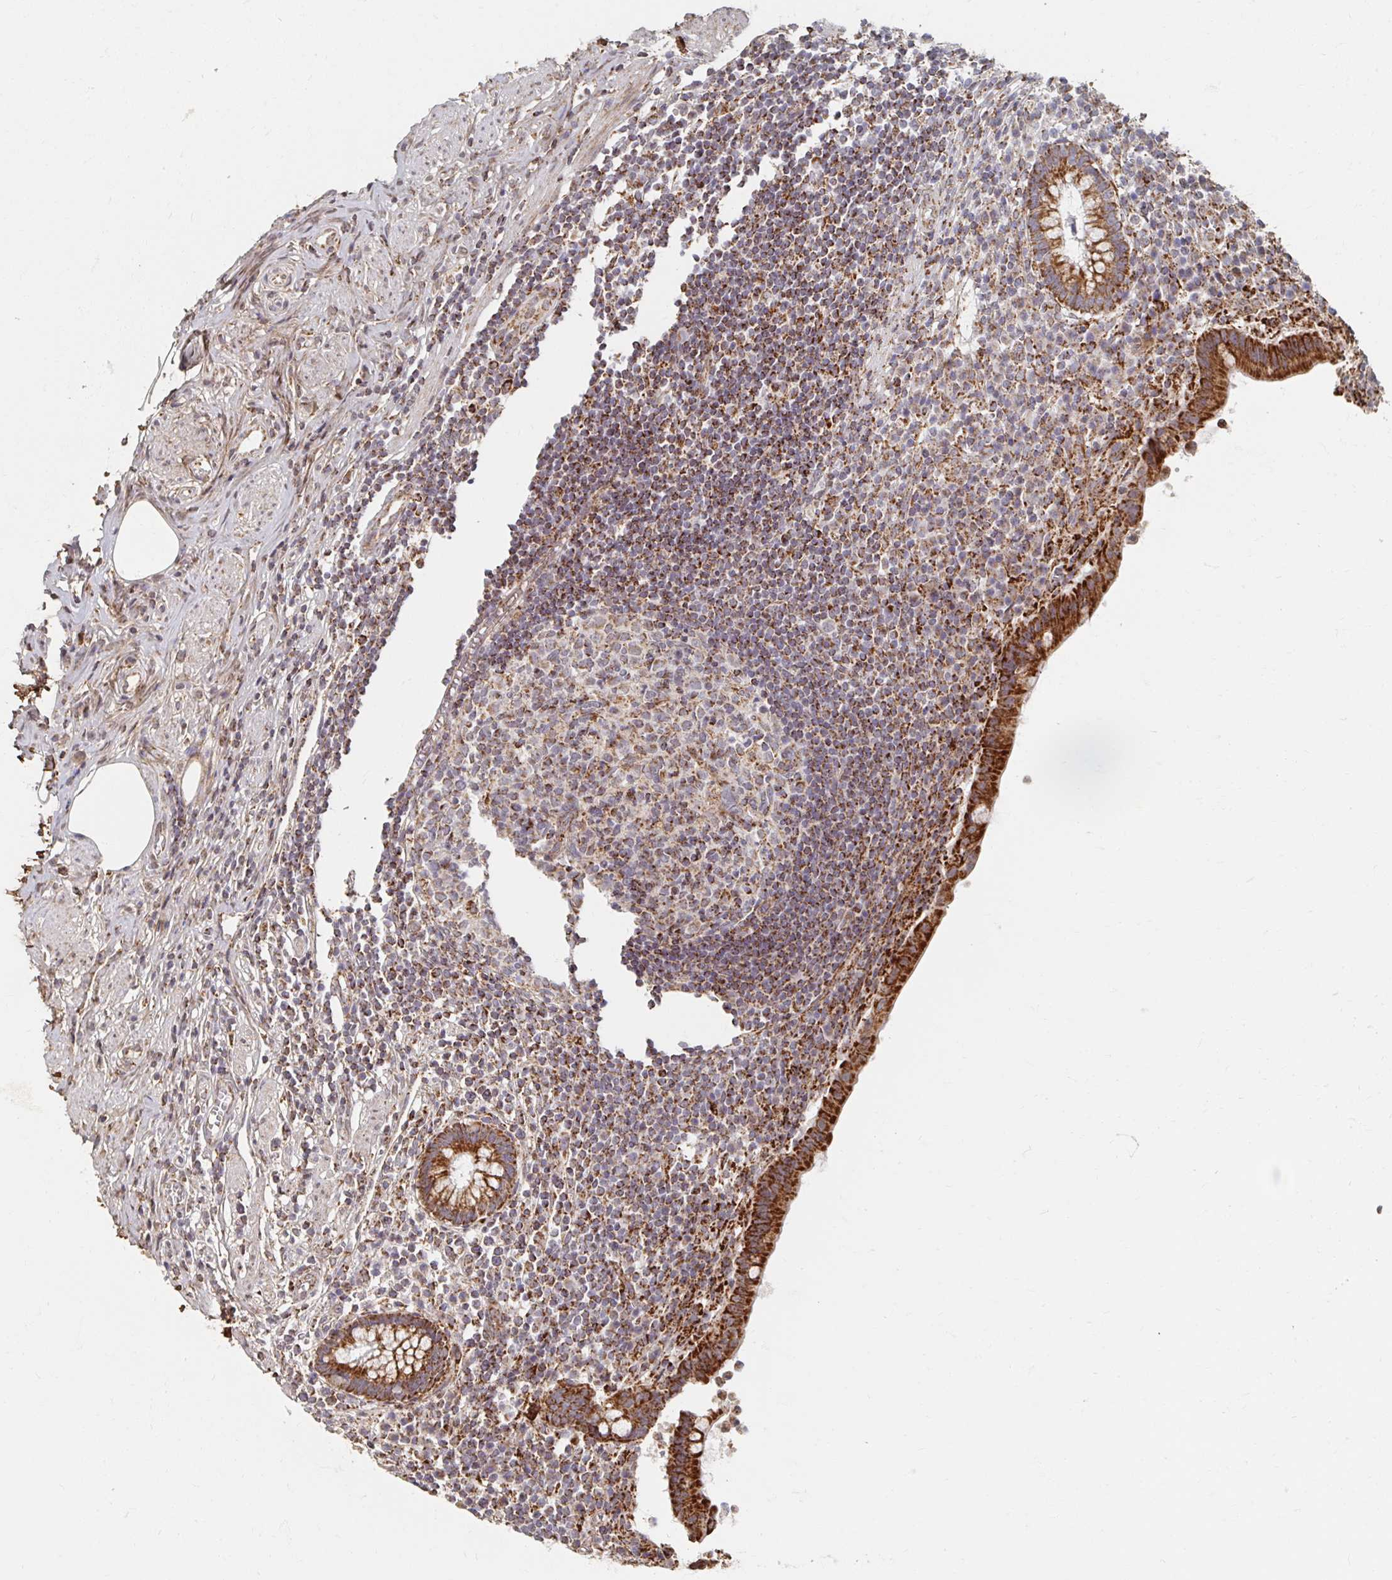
{"staining": {"intensity": "strong", "quantity": ">75%", "location": "cytoplasmic/membranous"}, "tissue": "appendix", "cell_type": "Glandular cells", "image_type": "normal", "snomed": [{"axis": "morphology", "description": "Normal tissue, NOS"}, {"axis": "topography", "description": "Appendix"}], "caption": "Immunohistochemical staining of normal human appendix shows strong cytoplasmic/membranous protein expression in approximately >75% of glandular cells.", "gene": "MAVS", "patient": {"sex": "female", "age": 56}}